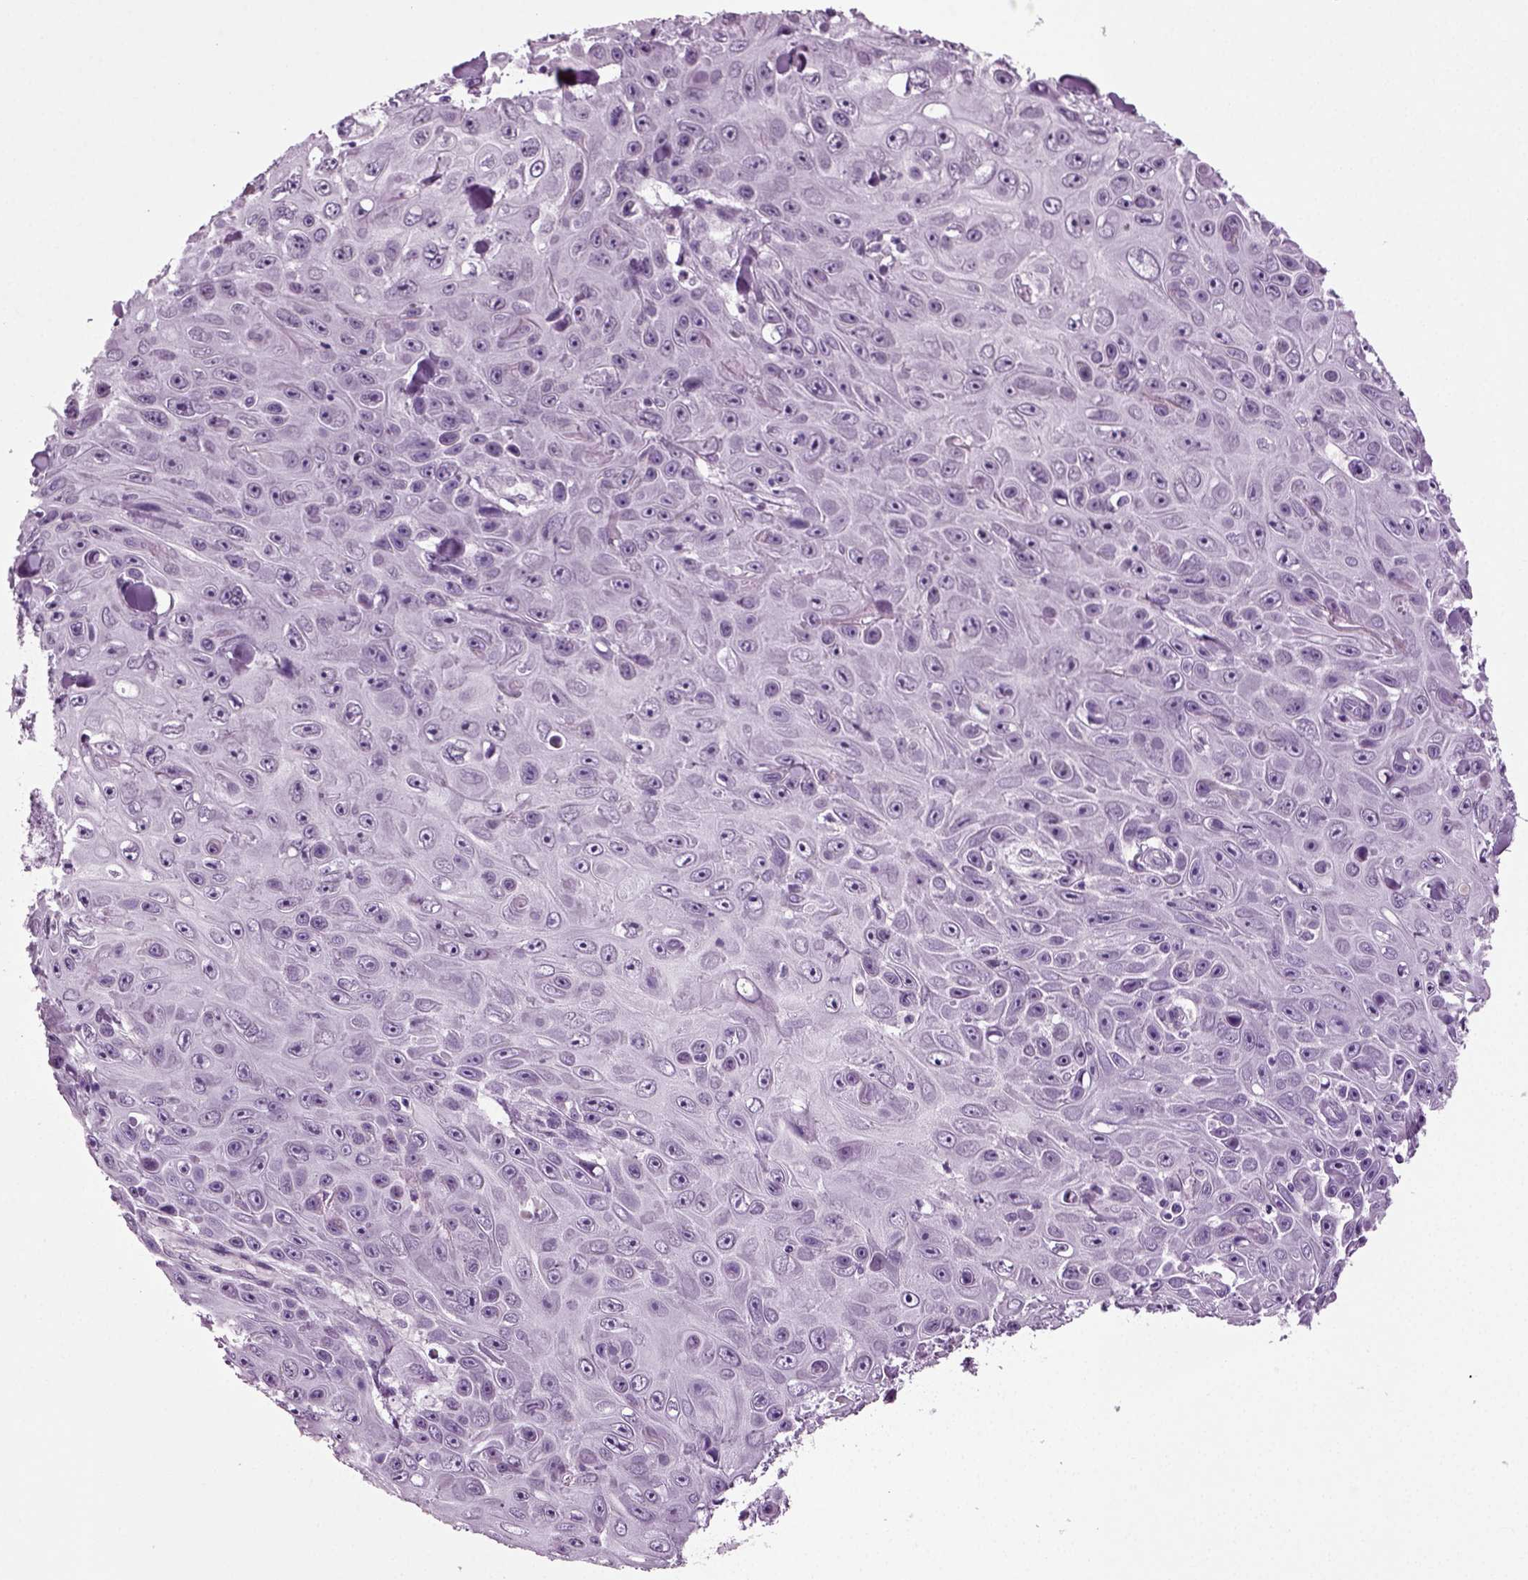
{"staining": {"intensity": "negative", "quantity": "none", "location": "none"}, "tissue": "skin cancer", "cell_type": "Tumor cells", "image_type": "cancer", "snomed": [{"axis": "morphology", "description": "Squamous cell carcinoma, NOS"}, {"axis": "topography", "description": "Skin"}], "caption": "High power microscopy image of an immunohistochemistry (IHC) image of squamous cell carcinoma (skin), revealing no significant expression in tumor cells. (DAB (3,3'-diaminobenzidine) immunohistochemistry visualized using brightfield microscopy, high magnification).", "gene": "PRLH", "patient": {"sex": "male", "age": 82}}